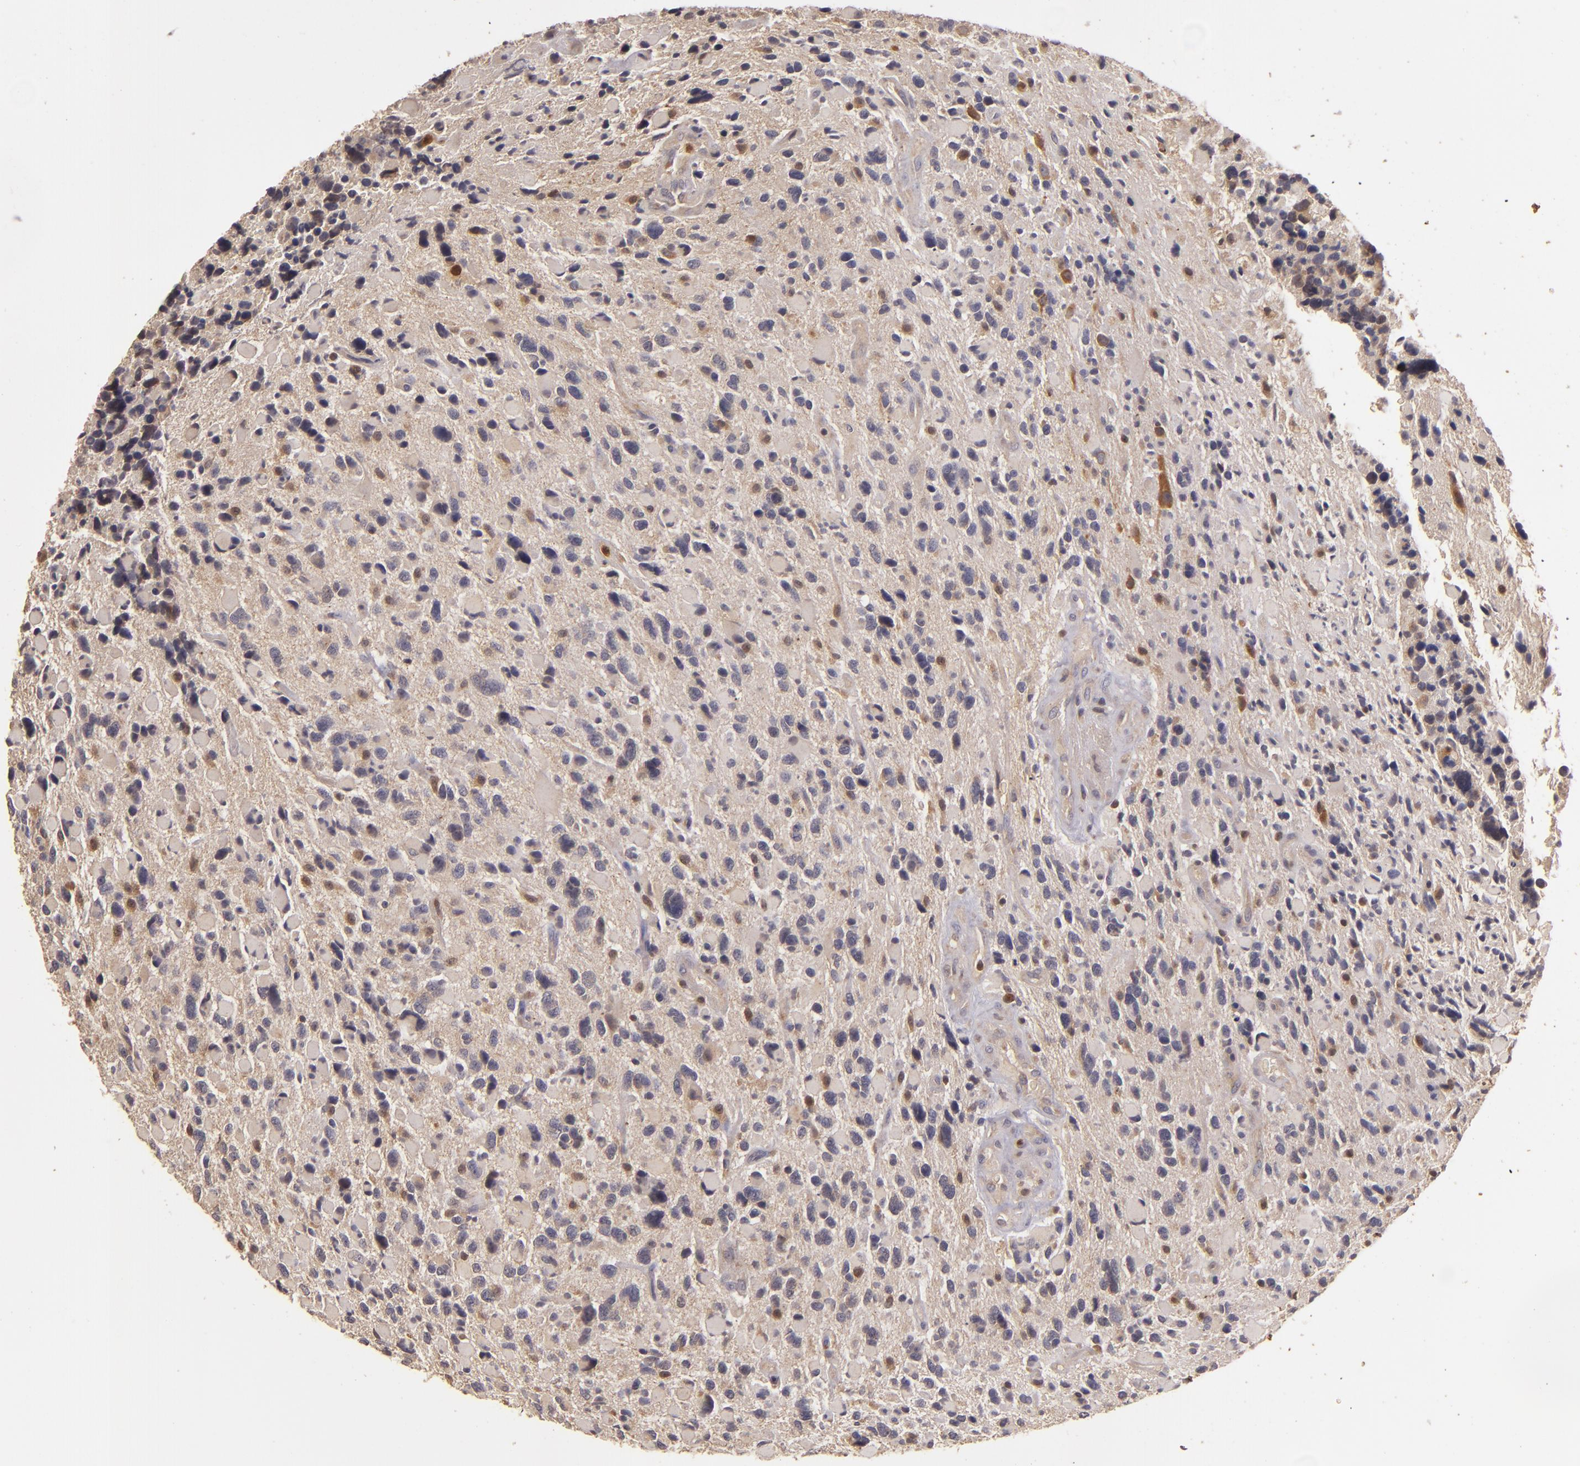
{"staining": {"intensity": "moderate", "quantity": ">75%", "location": "cytoplasmic/membranous"}, "tissue": "glioma", "cell_type": "Tumor cells", "image_type": "cancer", "snomed": [{"axis": "morphology", "description": "Glioma, malignant, High grade"}, {"axis": "topography", "description": "Brain"}], "caption": "Immunohistochemistry (IHC) histopathology image of human glioma stained for a protein (brown), which exhibits medium levels of moderate cytoplasmic/membranous staining in approximately >75% of tumor cells.", "gene": "PRKCD", "patient": {"sex": "female", "age": 37}}